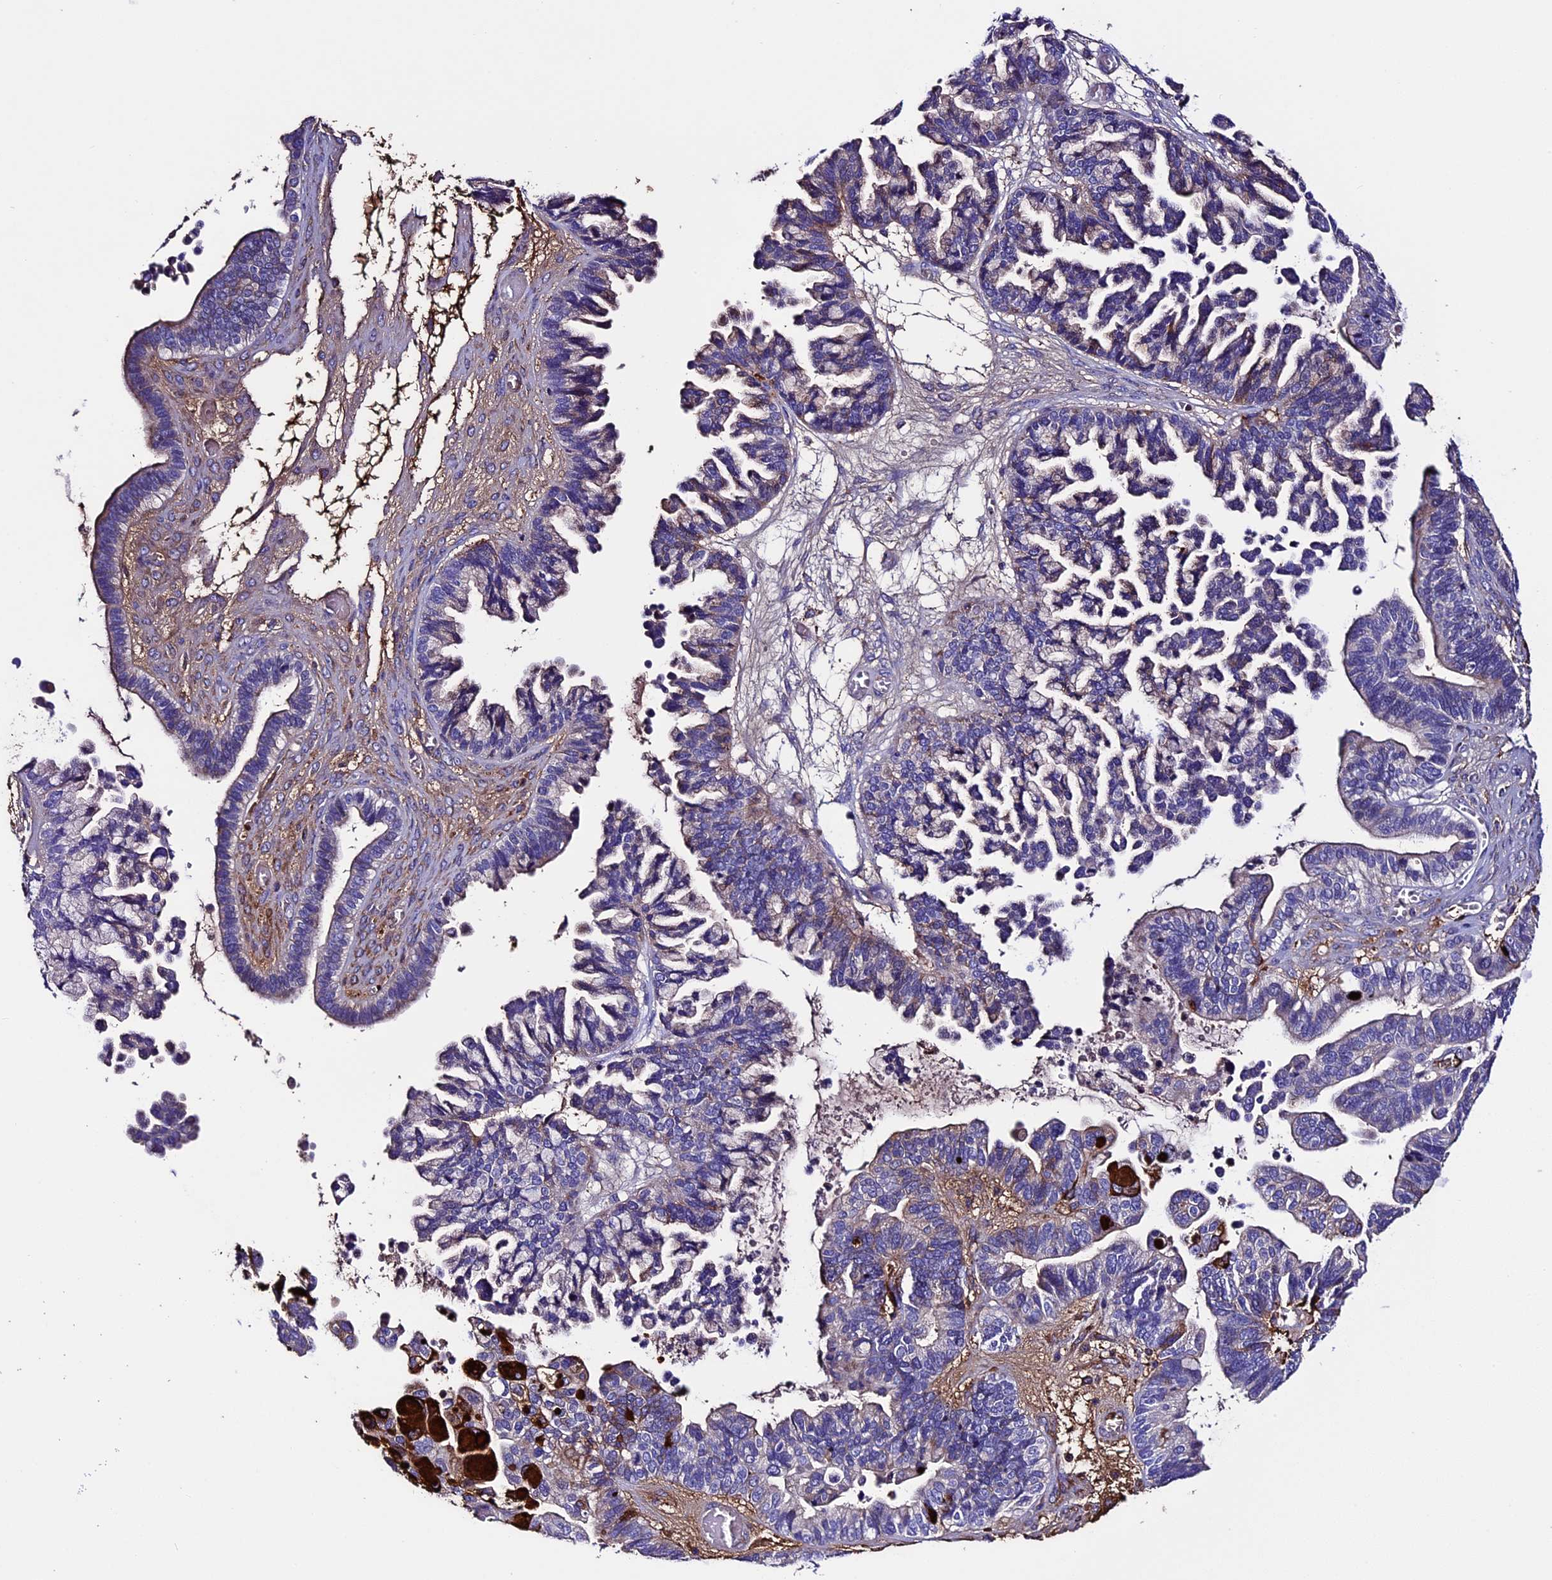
{"staining": {"intensity": "moderate", "quantity": "<25%", "location": "cytoplasmic/membranous"}, "tissue": "ovarian cancer", "cell_type": "Tumor cells", "image_type": "cancer", "snomed": [{"axis": "morphology", "description": "Cystadenocarcinoma, serous, NOS"}, {"axis": "topography", "description": "Ovary"}], "caption": "IHC (DAB) staining of serous cystadenocarcinoma (ovarian) exhibits moderate cytoplasmic/membranous protein positivity in approximately <25% of tumor cells.", "gene": "TCP11L2", "patient": {"sex": "female", "age": 56}}